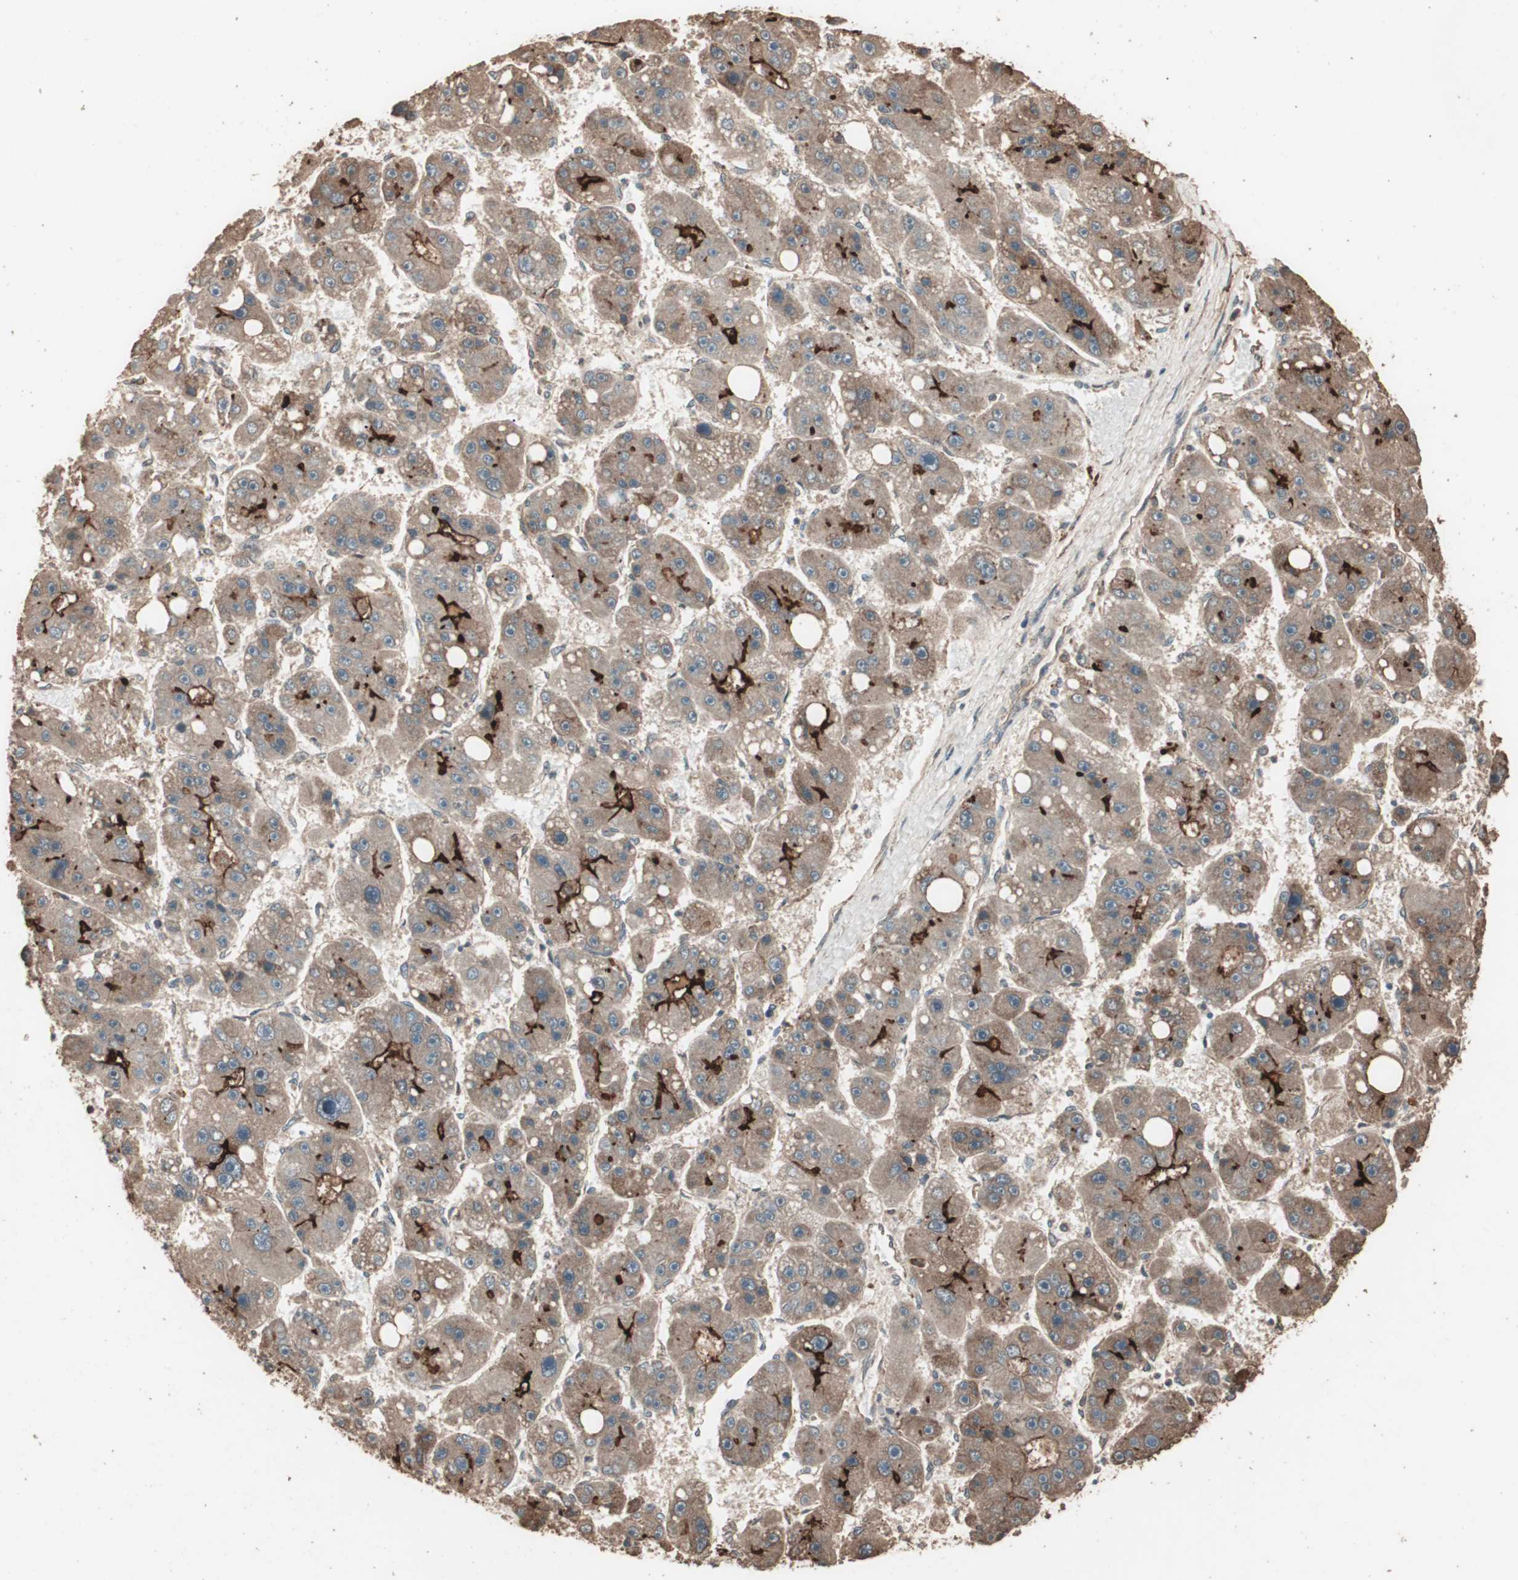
{"staining": {"intensity": "moderate", "quantity": ">75%", "location": "cytoplasmic/membranous"}, "tissue": "liver cancer", "cell_type": "Tumor cells", "image_type": "cancer", "snomed": [{"axis": "morphology", "description": "Carcinoma, Hepatocellular, NOS"}, {"axis": "topography", "description": "Liver"}], "caption": "A high-resolution image shows immunohistochemistry staining of hepatocellular carcinoma (liver), which displays moderate cytoplasmic/membranous positivity in approximately >75% of tumor cells. (brown staining indicates protein expression, while blue staining denotes nuclei).", "gene": "CCN4", "patient": {"sex": "female", "age": 61}}